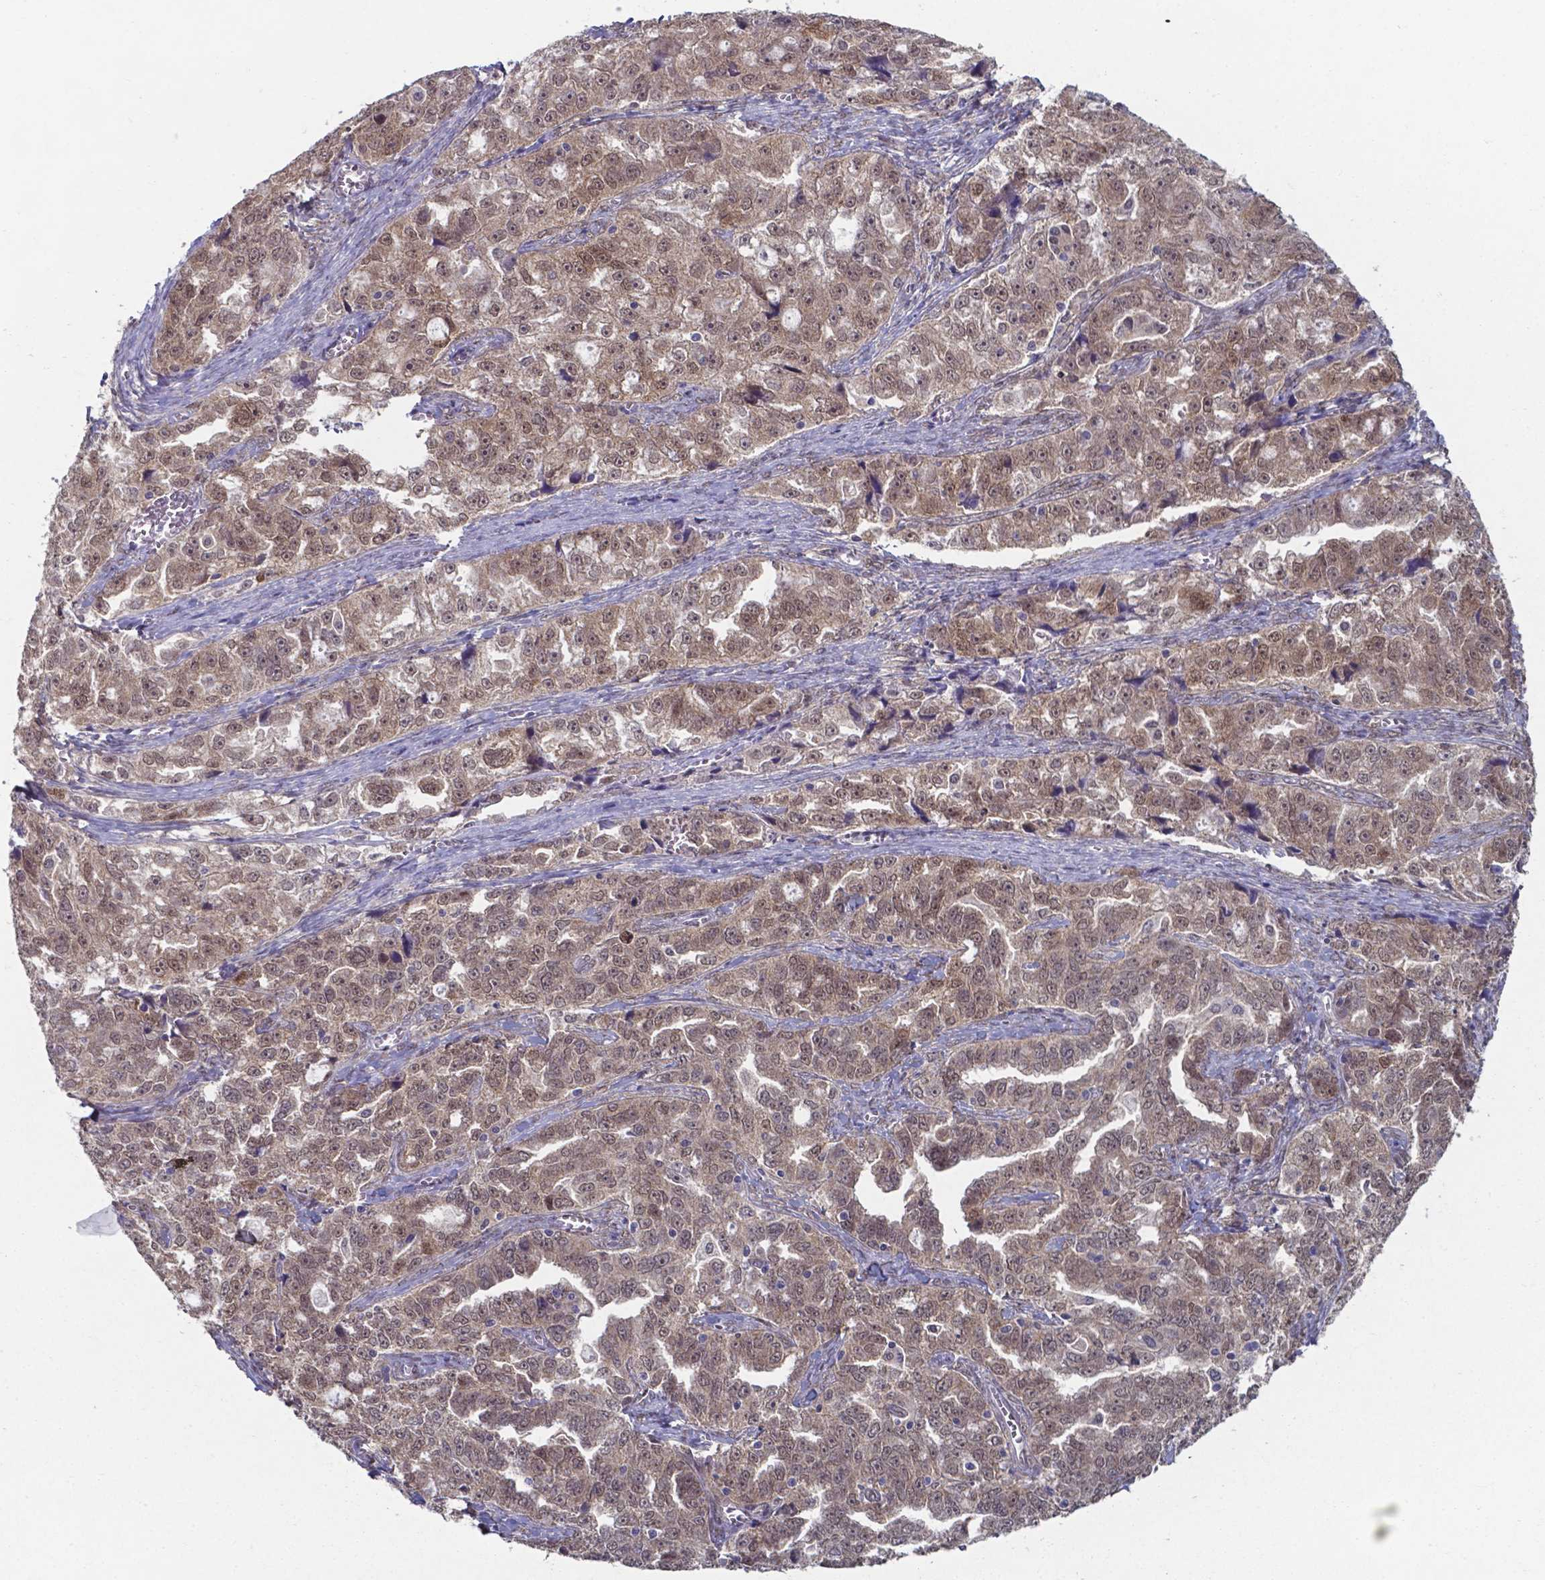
{"staining": {"intensity": "weak", "quantity": ">75%", "location": "cytoplasmic/membranous,nuclear"}, "tissue": "ovarian cancer", "cell_type": "Tumor cells", "image_type": "cancer", "snomed": [{"axis": "morphology", "description": "Cystadenocarcinoma, serous, NOS"}, {"axis": "topography", "description": "Ovary"}], "caption": "The photomicrograph demonstrates staining of ovarian serous cystadenocarcinoma, revealing weak cytoplasmic/membranous and nuclear protein staining (brown color) within tumor cells. The staining was performed using DAB (3,3'-diaminobenzidine) to visualize the protein expression in brown, while the nuclei were stained in blue with hematoxylin (Magnification: 20x).", "gene": "UBE2E2", "patient": {"sex": "female", "age": 51}}